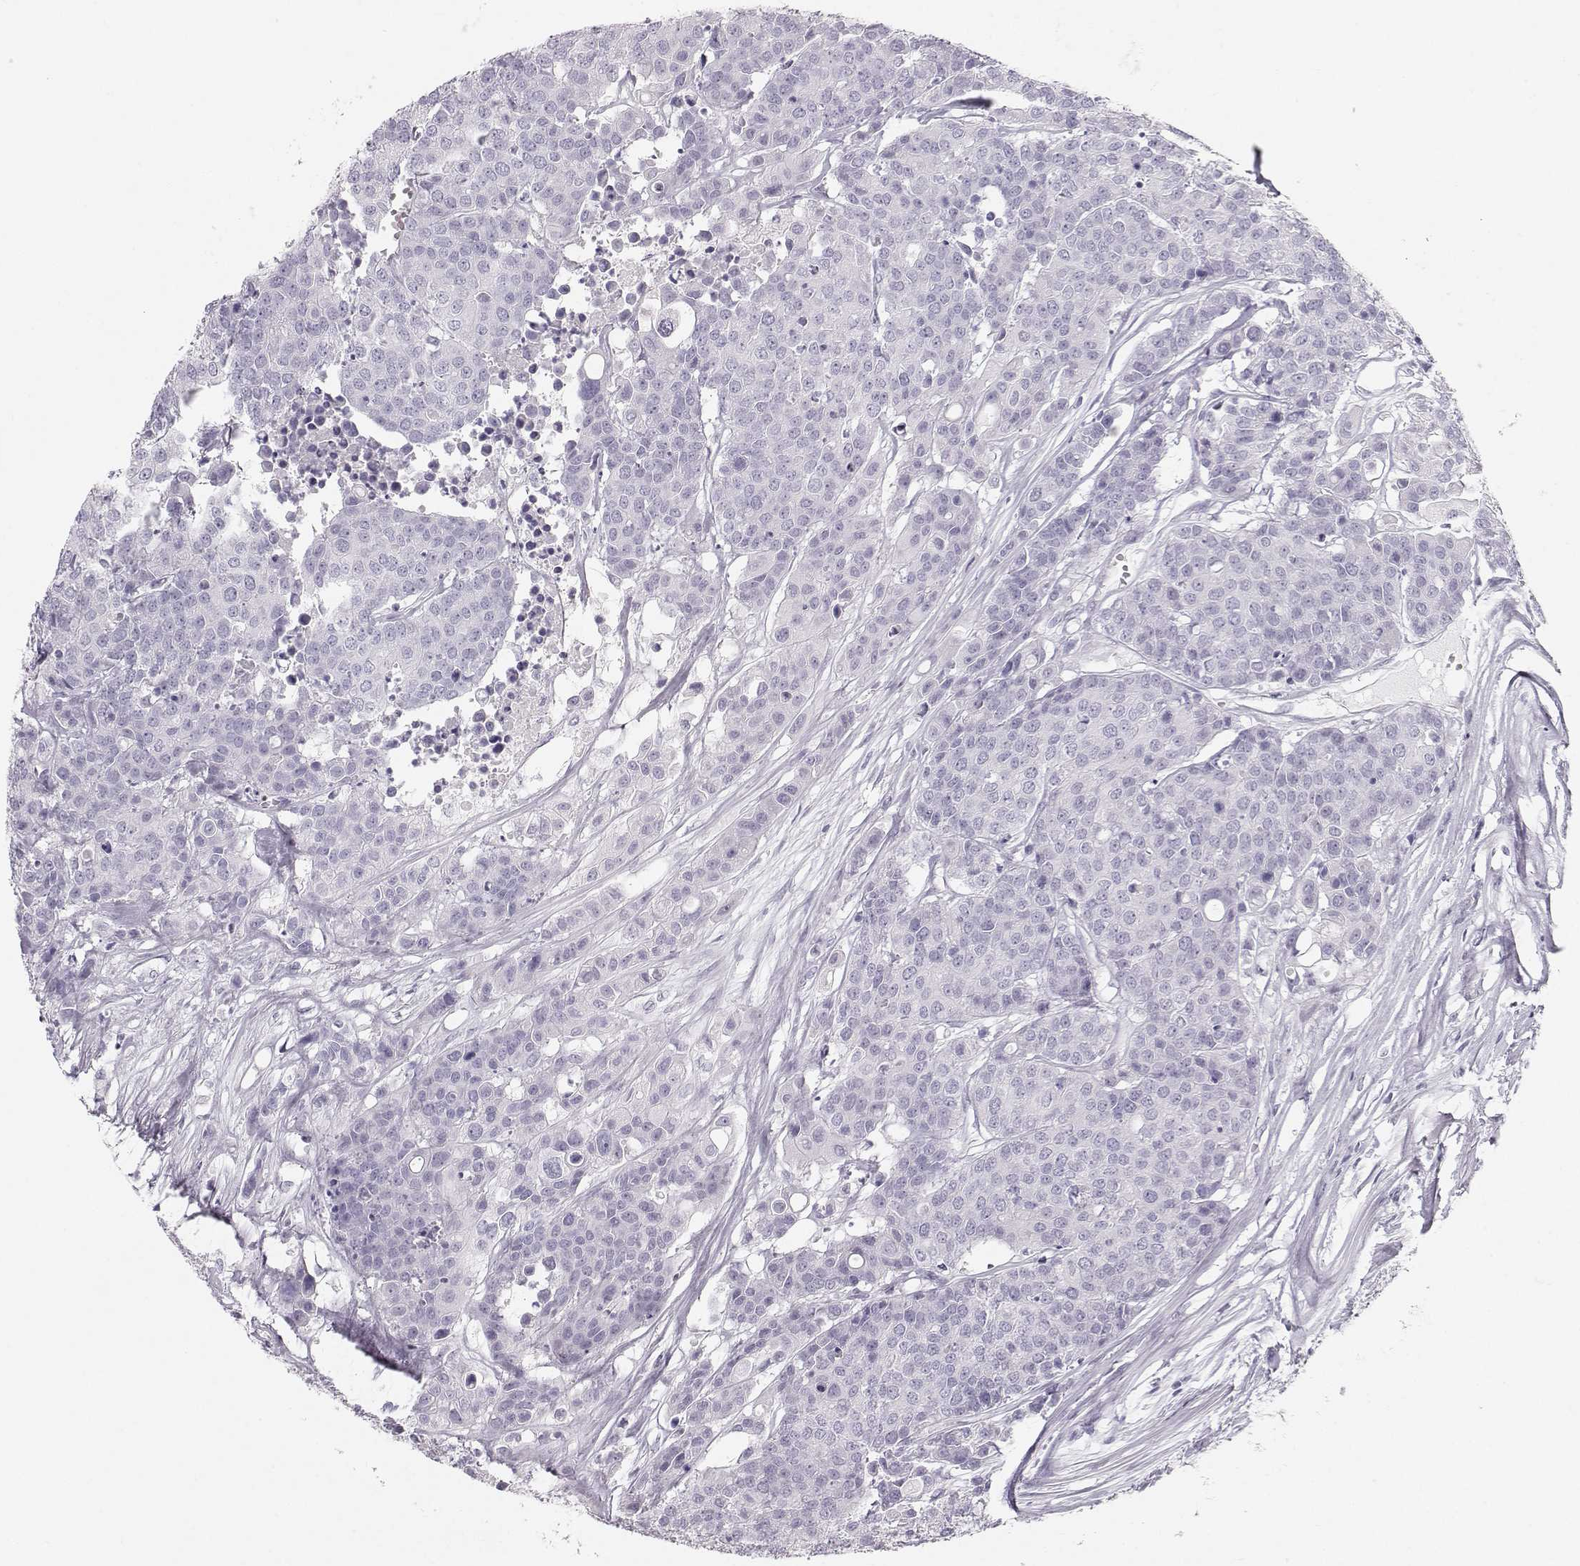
{"staining": {"intensity": "negative", "quantity": "none", "location": "none"}, "tissue": "carcinoid", "cell_type": "Tumor cells", "image_type": "cancer", "snomed": [{"axis": "morphology", "description": "Carcinoid, malignant, NOS"}, {"axis": "topography", "description": "Colon"}], "caption": "Tumor cells show no significant protein expression in carcinoid (malignant).", "gene": "CASR", "patient": {"sex": "male", "age": 81}}